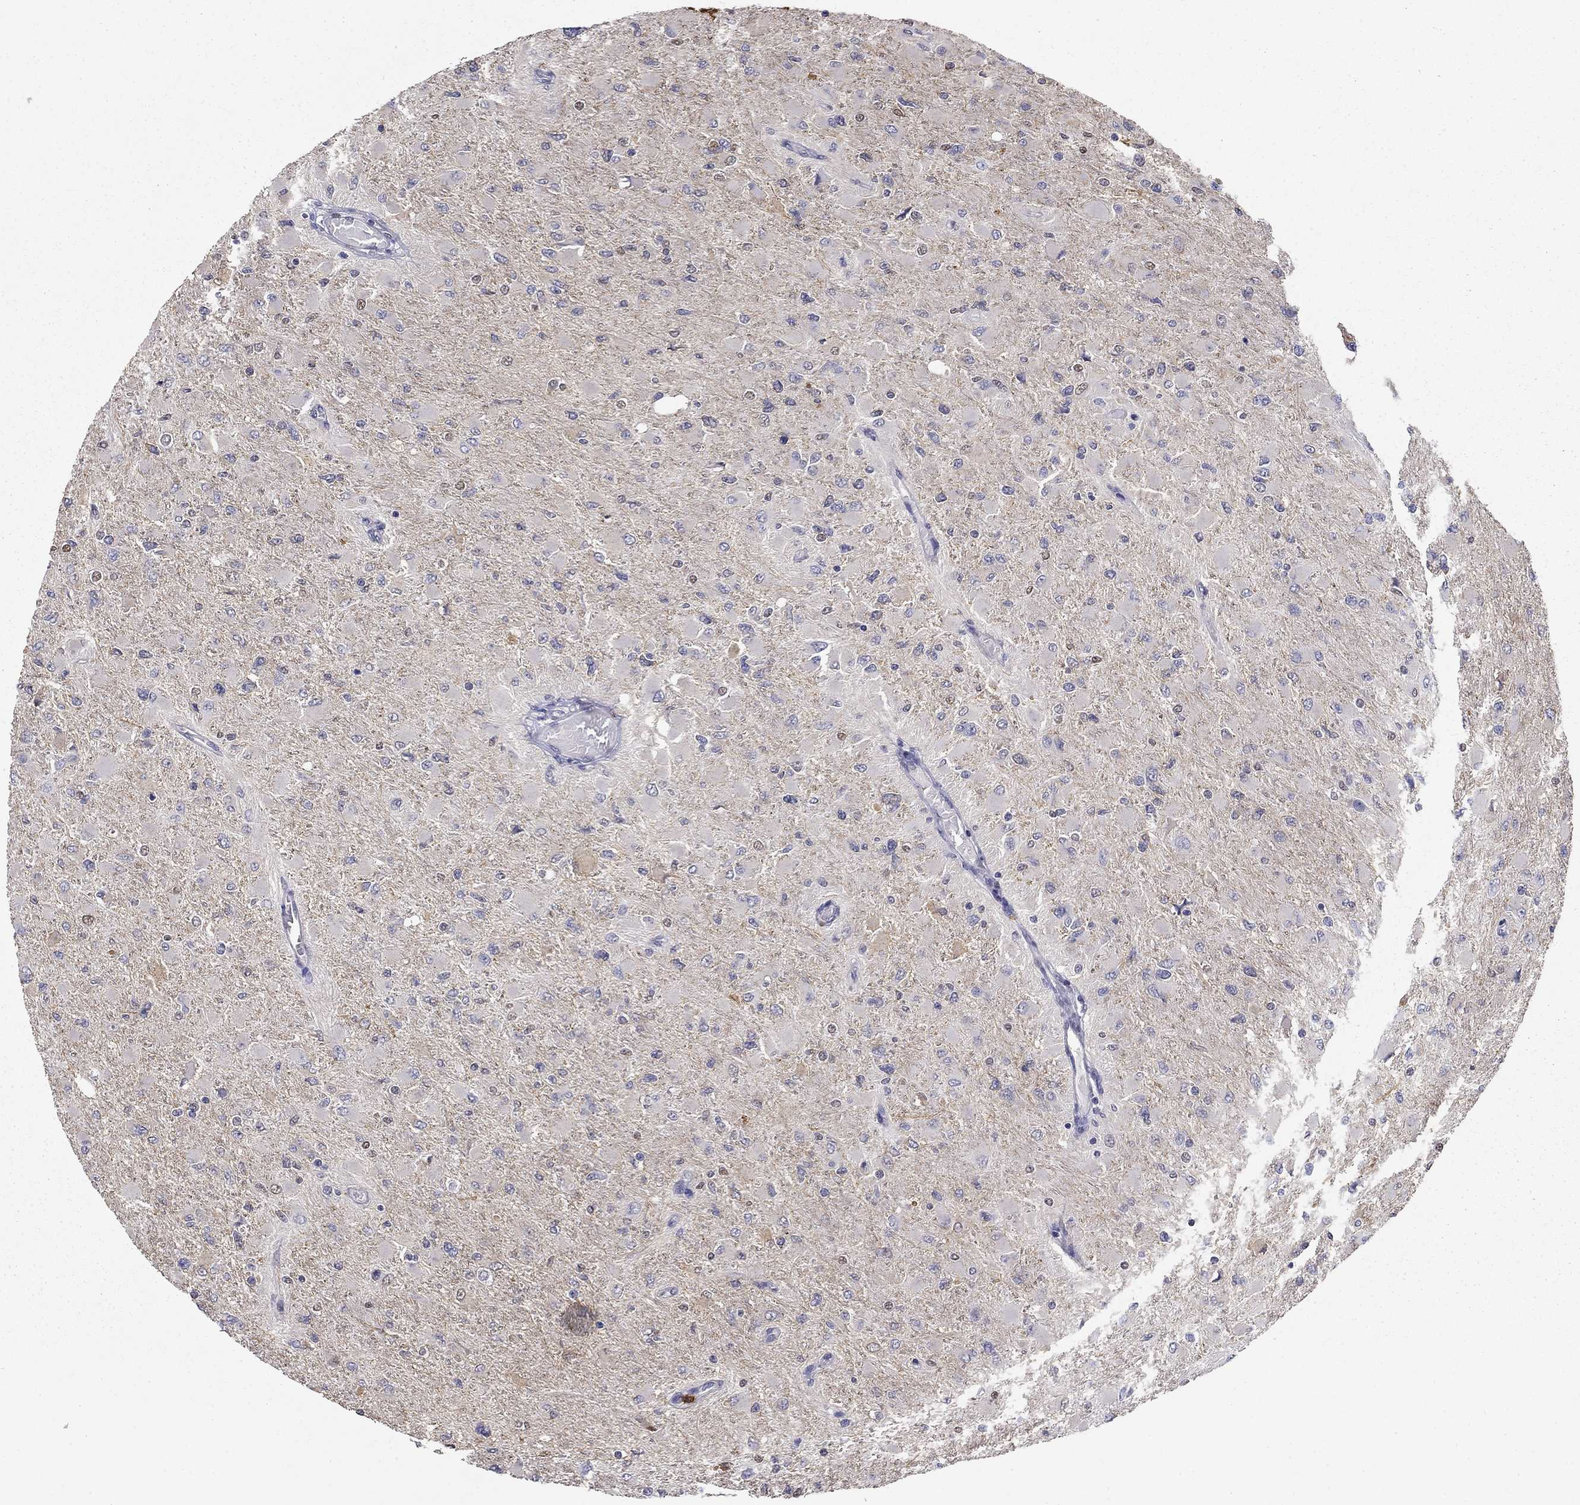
{"staining": {"intensity": "negative", "quantity": "none", "location": "none"}, "tissue": "glioma", "cell_type": "Tumor cells", "image_type": "cancer", "snomed": [{"axis": "morphology", "description": "Glioma, malignant, High grade"}, {"axis": "topography", "description": "Cerebral cortex"}], "caption": "An immunohistochemistry (IHC) micrograph of malignant glioma (high-grade) is shown. There is no staining in tumor cells of malignant glioma (high-grade).", "gene": "IGSF8", "patient": {"sex": "female", "age": 36}}